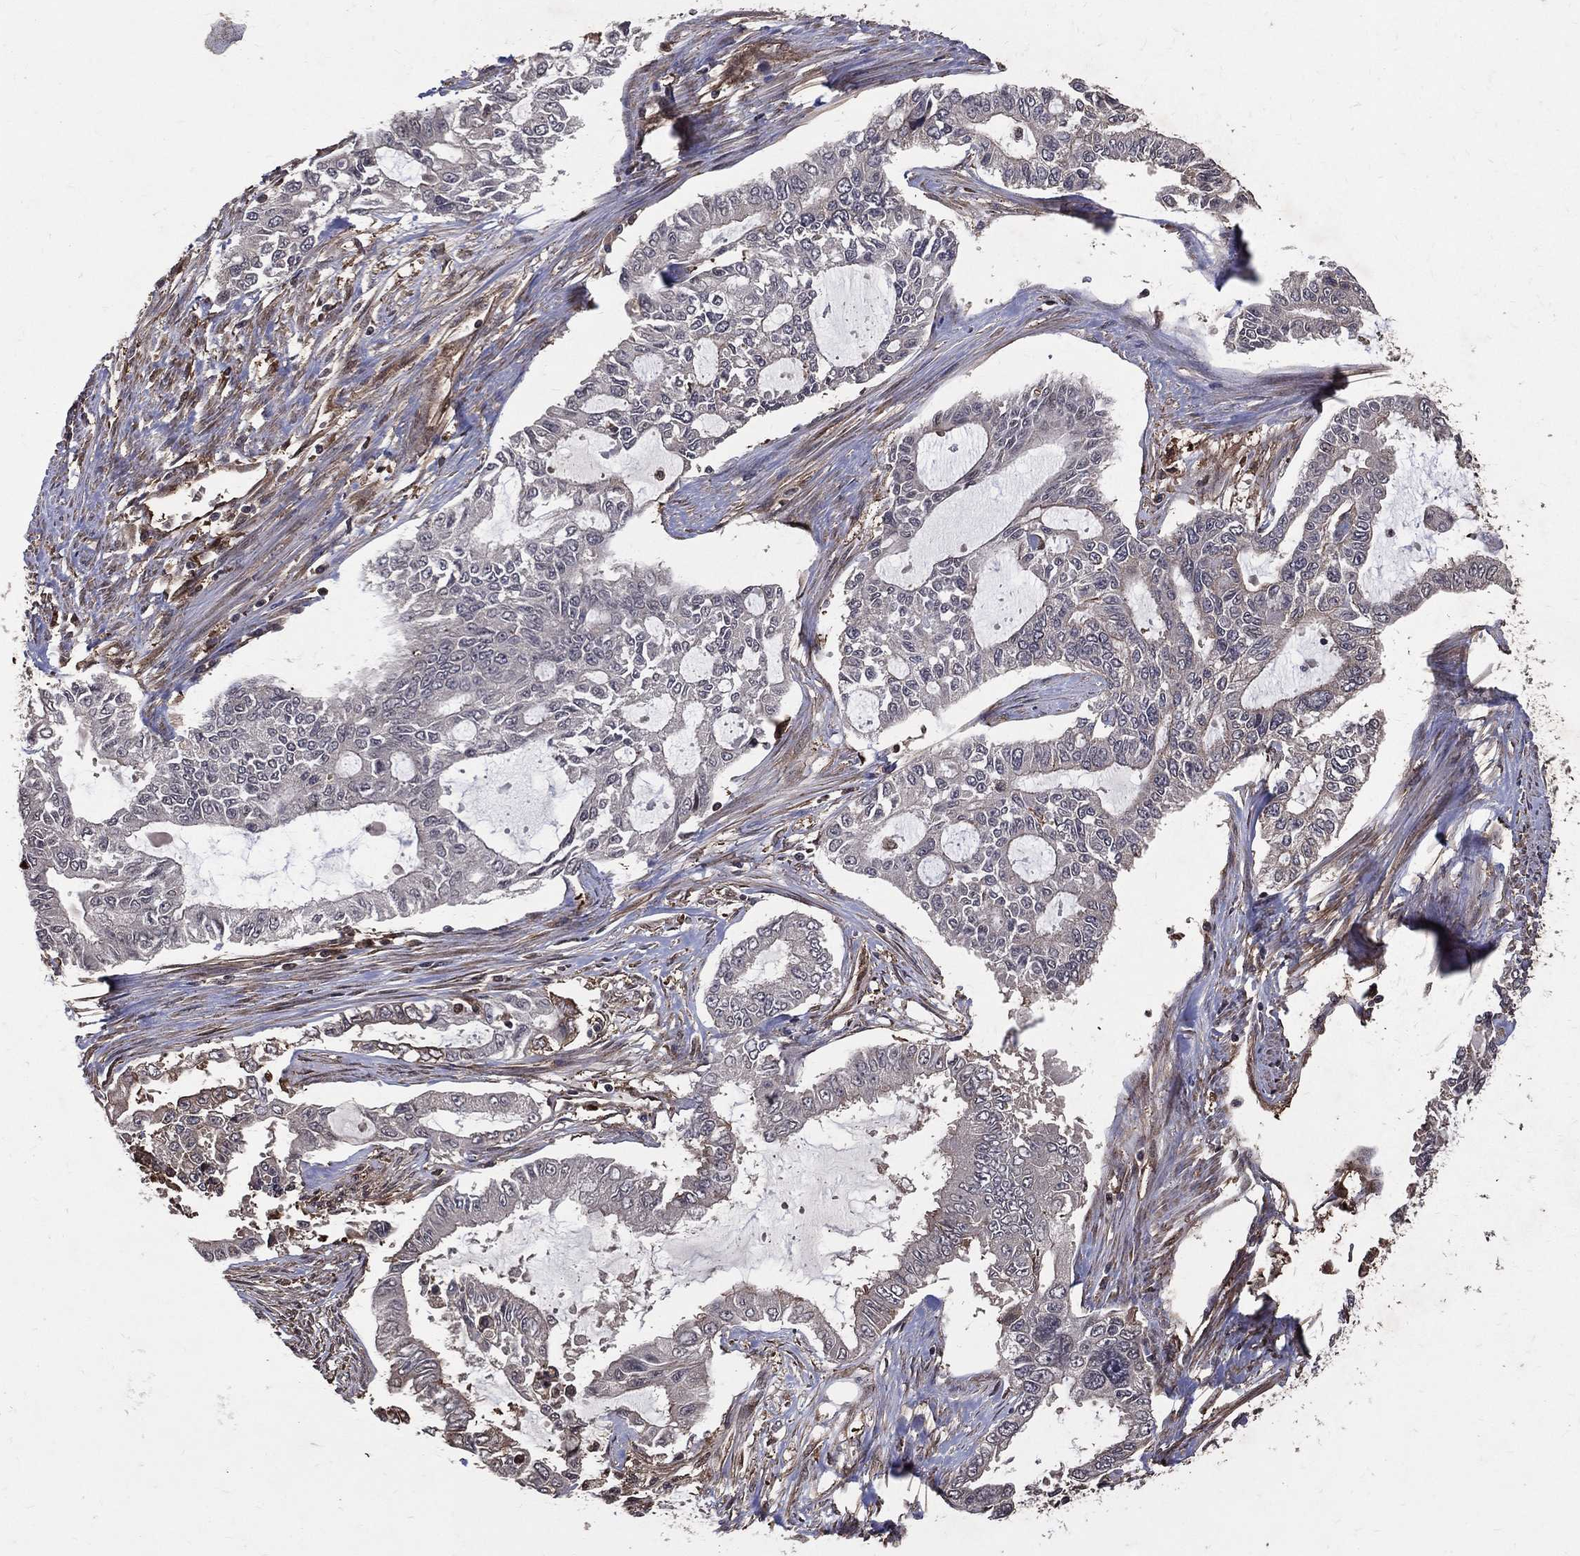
{"staining": {"intensity": "negative", "quantity": "none", "location": "none"}, "tissue": "endometrial cancer", "cell_type": "Tumor cells", "image_type": "cancer", "snomed": [{"axis": "morphology", "description": "Adenocarcinoma, NOS"}, {"axis": "topography", "description": "Uterus"}], "caption": "The micrograph exhibits no staining of tumor cells in endometrial cancer (adenocarcinoma). (DAB (3,3'-diaminobenzidine) IHC visualized using brightfield microscopy, high magnification).", "gene": "DPYSL2", "patient": {"sex": "female", "age": 59}}